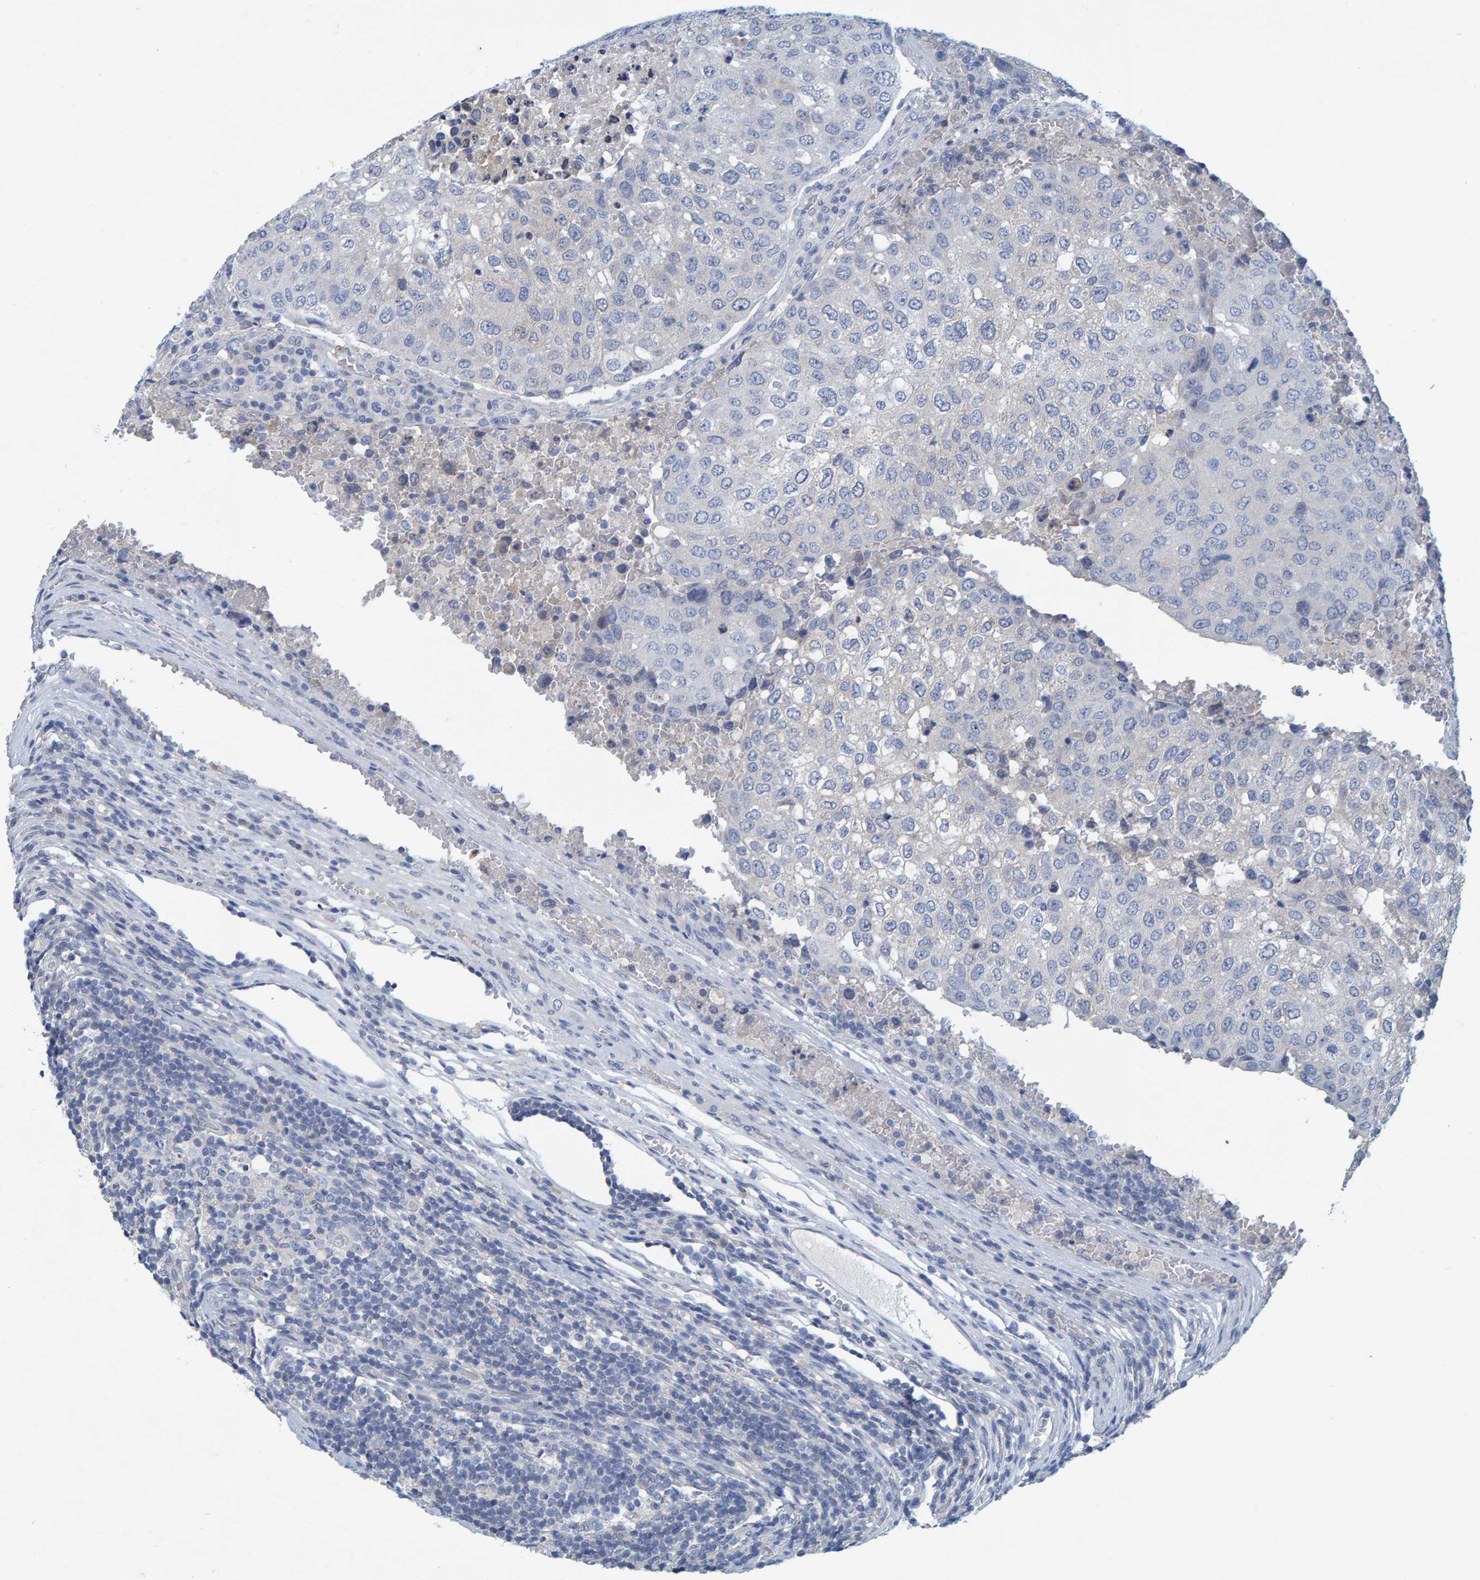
{"staining": {"intensity": "negative", "quantity": "none", "location": "none"}, "tissue": "urothelial cancer", "cell_type": "Tumor cells", "image_type": "cancer", "snomed": [{"axis": "morphology", "description": "Urothelial carcinoma, High grade"}, {"axis": "topography", "description": "Lymph node"}, {"axis": "topography", "description": "Urinary bladder"}], "caption": "A photomicrograph of urothelial cancer stained for a protein reveals no brown staining in tumor cells.", "gene": "ALAD", "patient": {"sex": "male", "age": 51}}